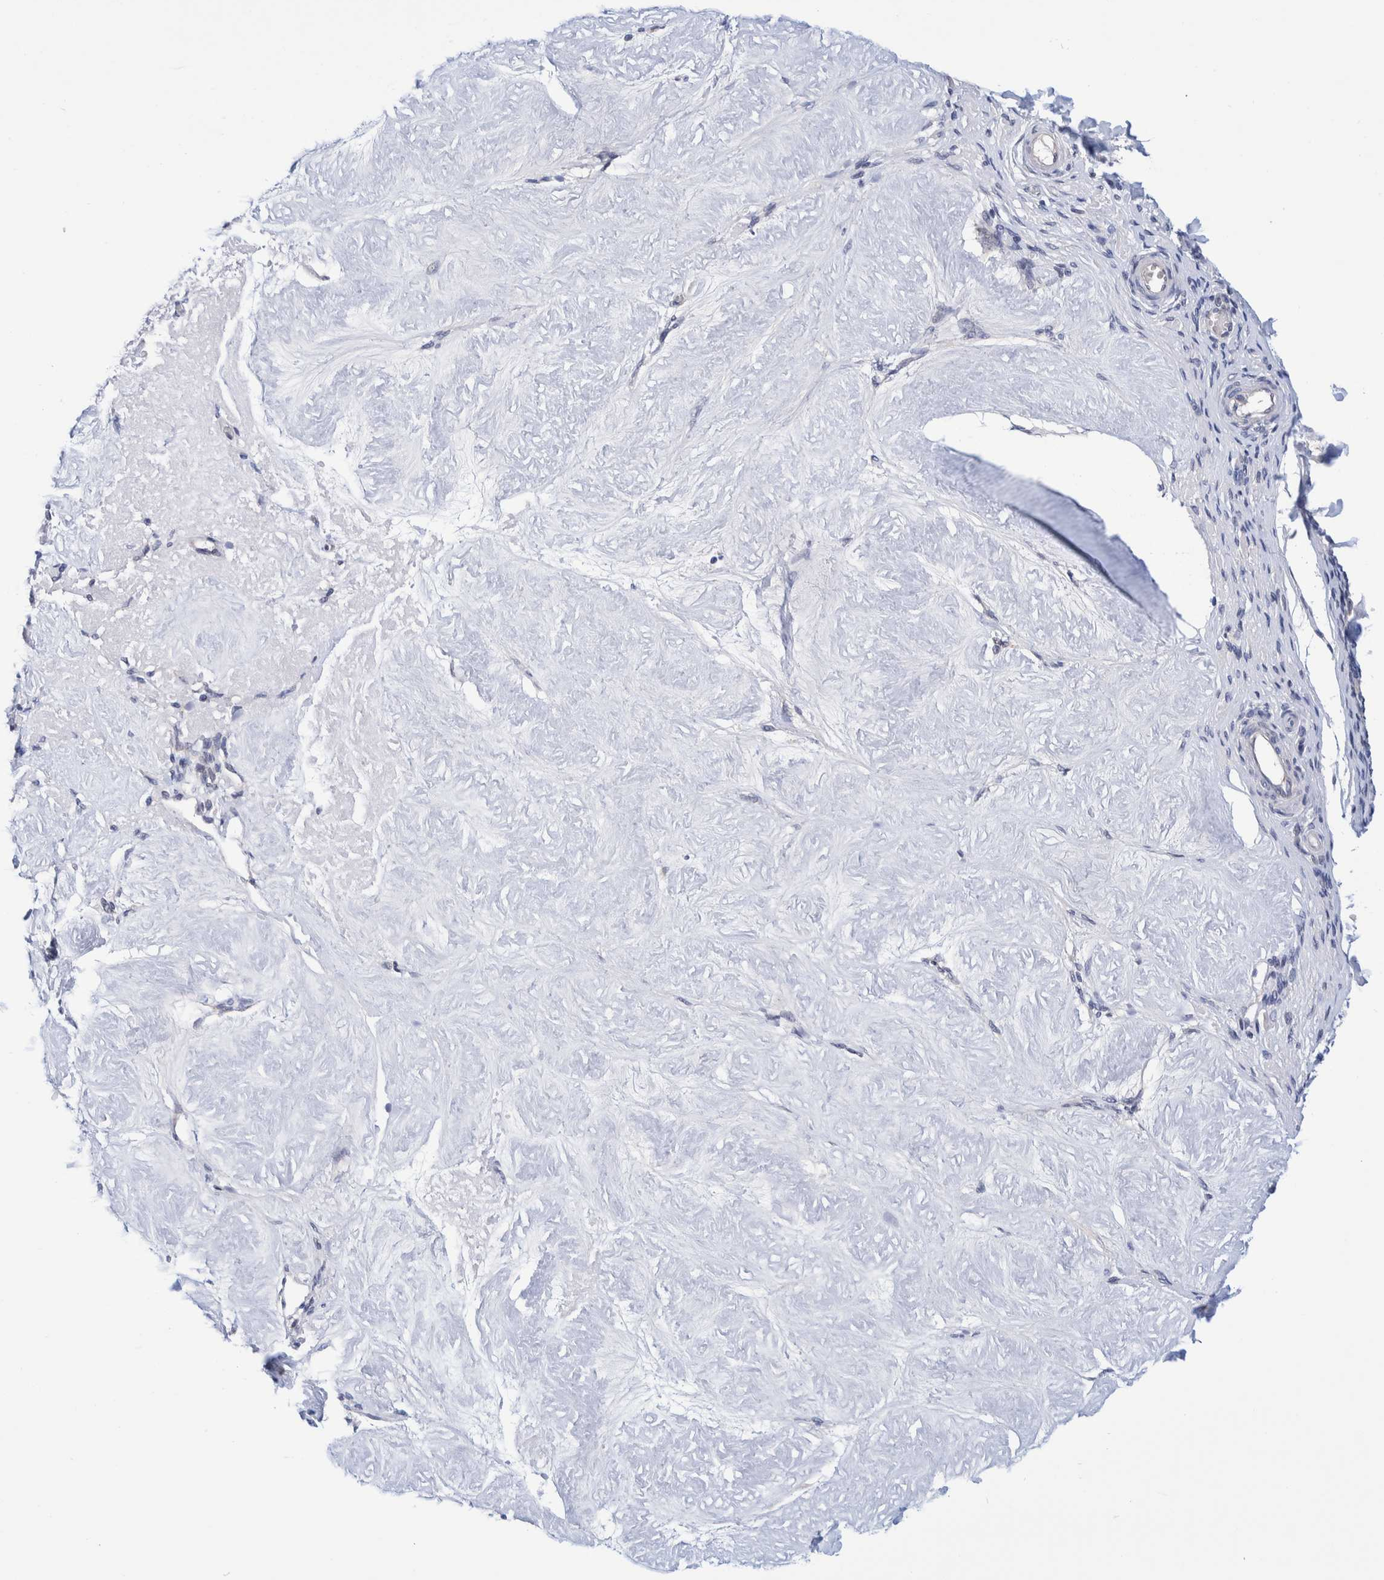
{"staining": {"intensity": "weak", "quantity": "<25%", "location": "cytoplasmic/membranous"}, "tissue": "adipose tissue", "cell_type": "Adipocytes", "image_type": "normal", "snomed": [{"axis": "morphology", "description": "Normal tissue, NOS"}, {"axis": "topography", "description": "Vascular tissue"}, {"axis": "topography", "description": "Fallopian tube"}, {"axis": "topography", "description": "Ovary"}], "caption": "DAB (3,3'-diaminobenzidine) immunohistochemical staining of normal human adipose tissue demonstrates no significant positivity in adipocytes. (DAB (3,3'-diaminobenzidine) IHC, high magnification).", "gene": "PFAS", "patient": {"sex": "female", "age": 67}}